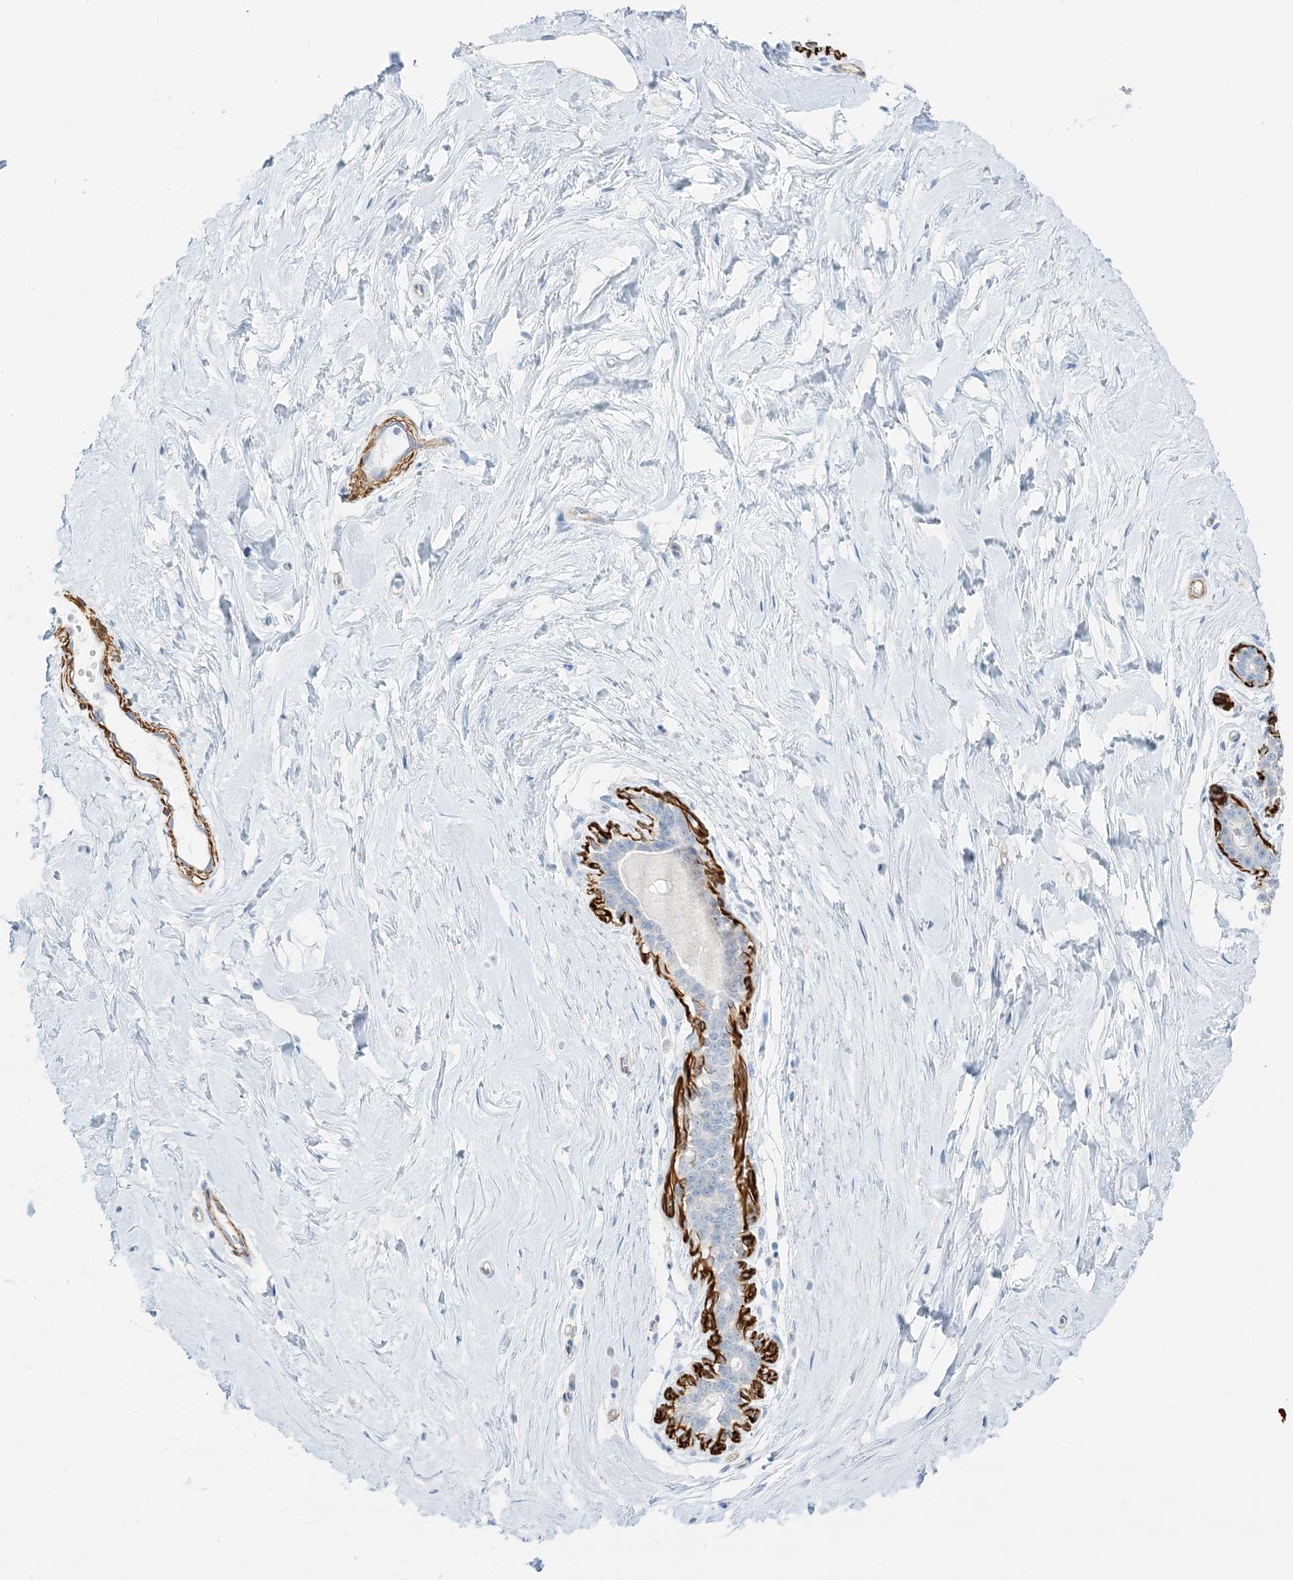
{"staining": {"intensity": "negative", "quantity": "none", "location": "none"}, "tissue": "breast", "cell_type": "Adipocytes", "image_type": "normal", "snomed": [{"axis": "morphology", "description": "Normal tissue, NOS"}, {"axis": "morphology", "description": "Adenoma, NOS"}, {"axis": "topography", "description": "Breast"}], "caption": "This photomicrograph is of unremarkable breast stained with immunohistochemistry (IHC) to label a protein in brown with the nuclei are counter-stained blue. There is no positivity in adipocytes. The staining is performed using DAB (3,3'-diaminobenzidine) brown chromogen with nuclei counter-stained in using hematoxylin.", "gene": "SLC22A13", "patient": {"sex": "female", "age": 23}}